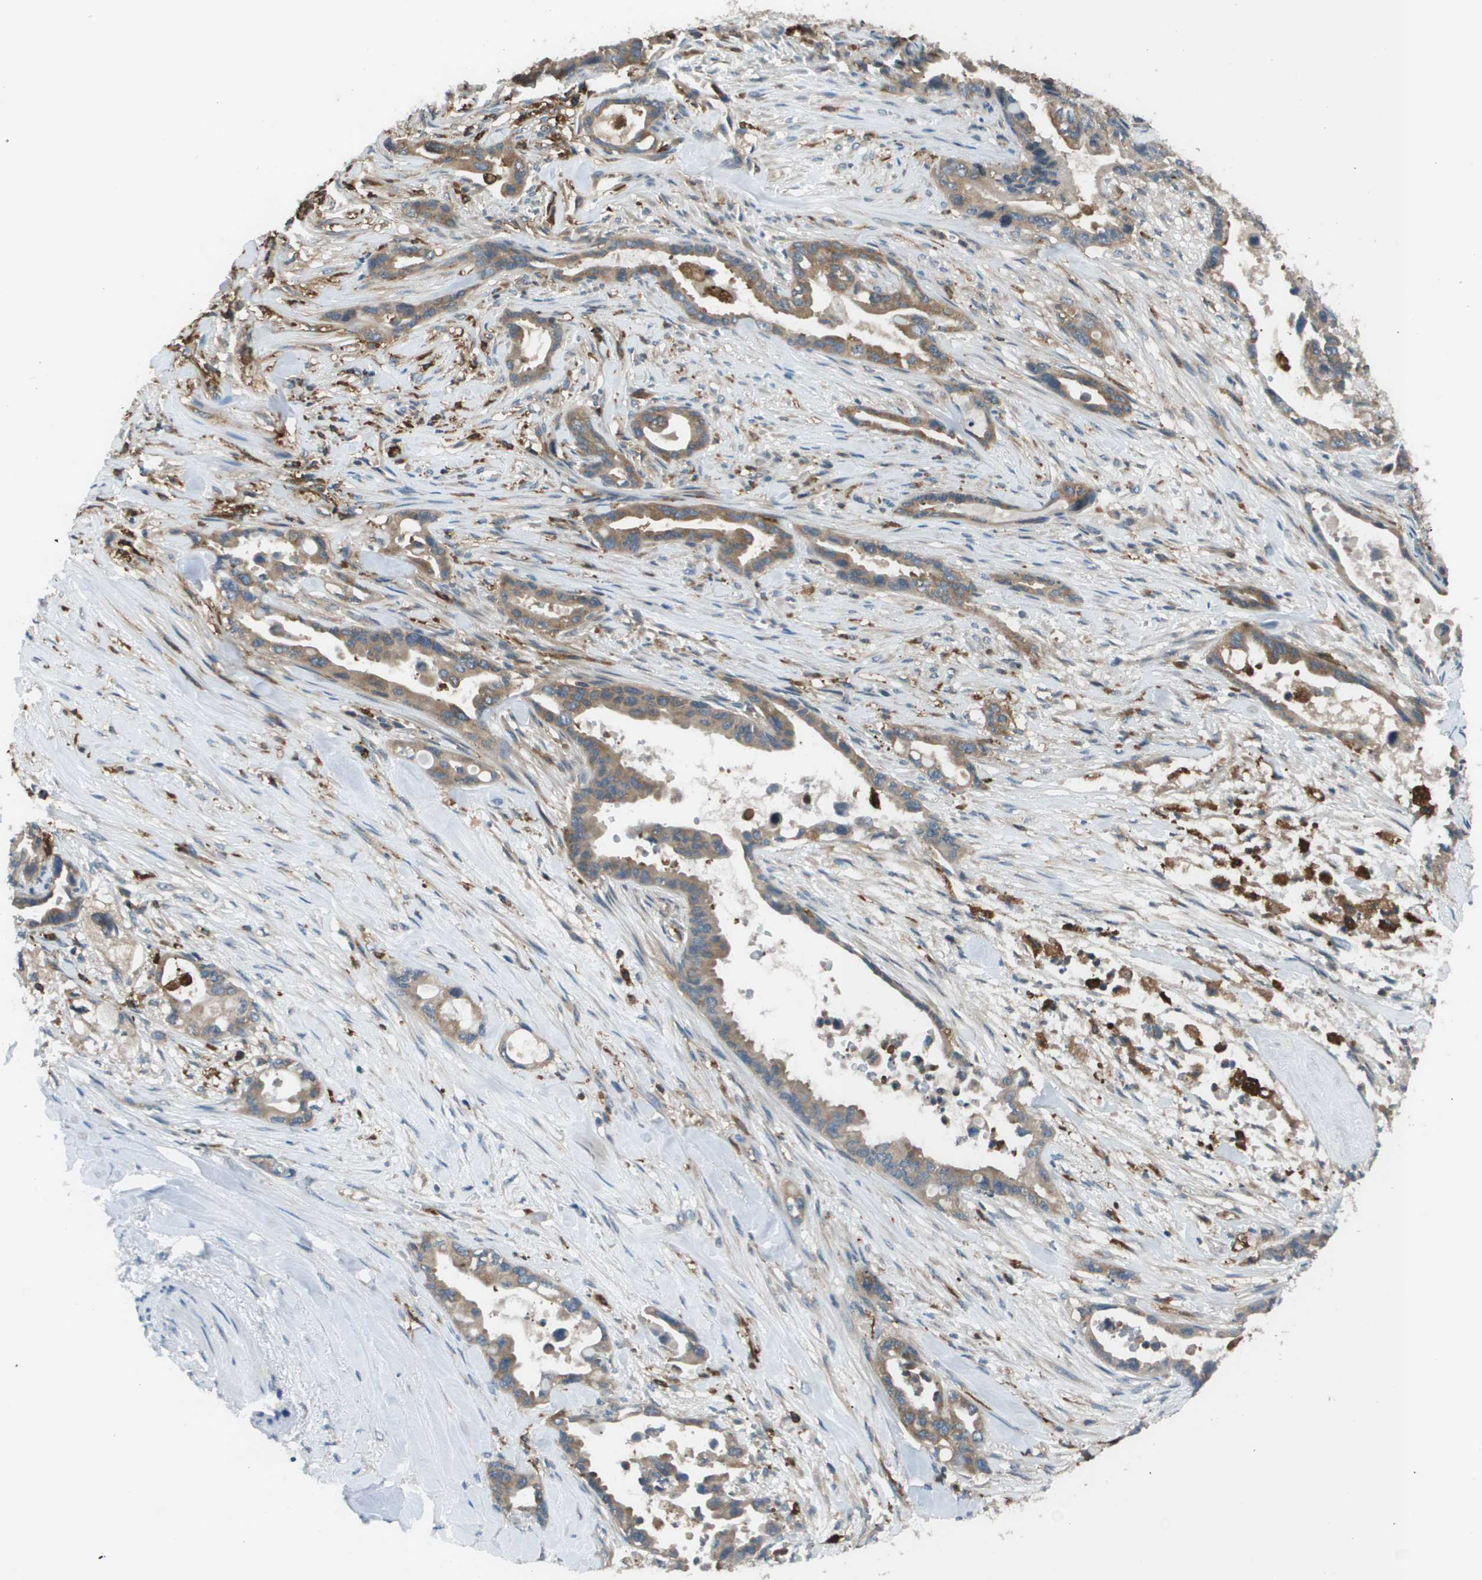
{"staining": {"intensity": "moderate", "quantity": ">75%", "location": "cytoplasmic/membranous"}, "tissue": "pancreatic cancer", "cell_type": "Tumor cells", "image_type": "cancer", "snomed": [{"axis": "morphology", "description": "Adenocarcinoma, NOS"}, {"axis": "topography", "description": "Pancreas"}], "caption": "Immunohistochemistry histopathology image of pancreatic cancer (adenocarcinoma) stained for a protein (brown), which exhibits medium levels of moderate cytoplasmic/membranous positivity in approximately >75% of tumor cells.", "gene": "EIF3B", "patient": {"sex": "male", "age": 70}}